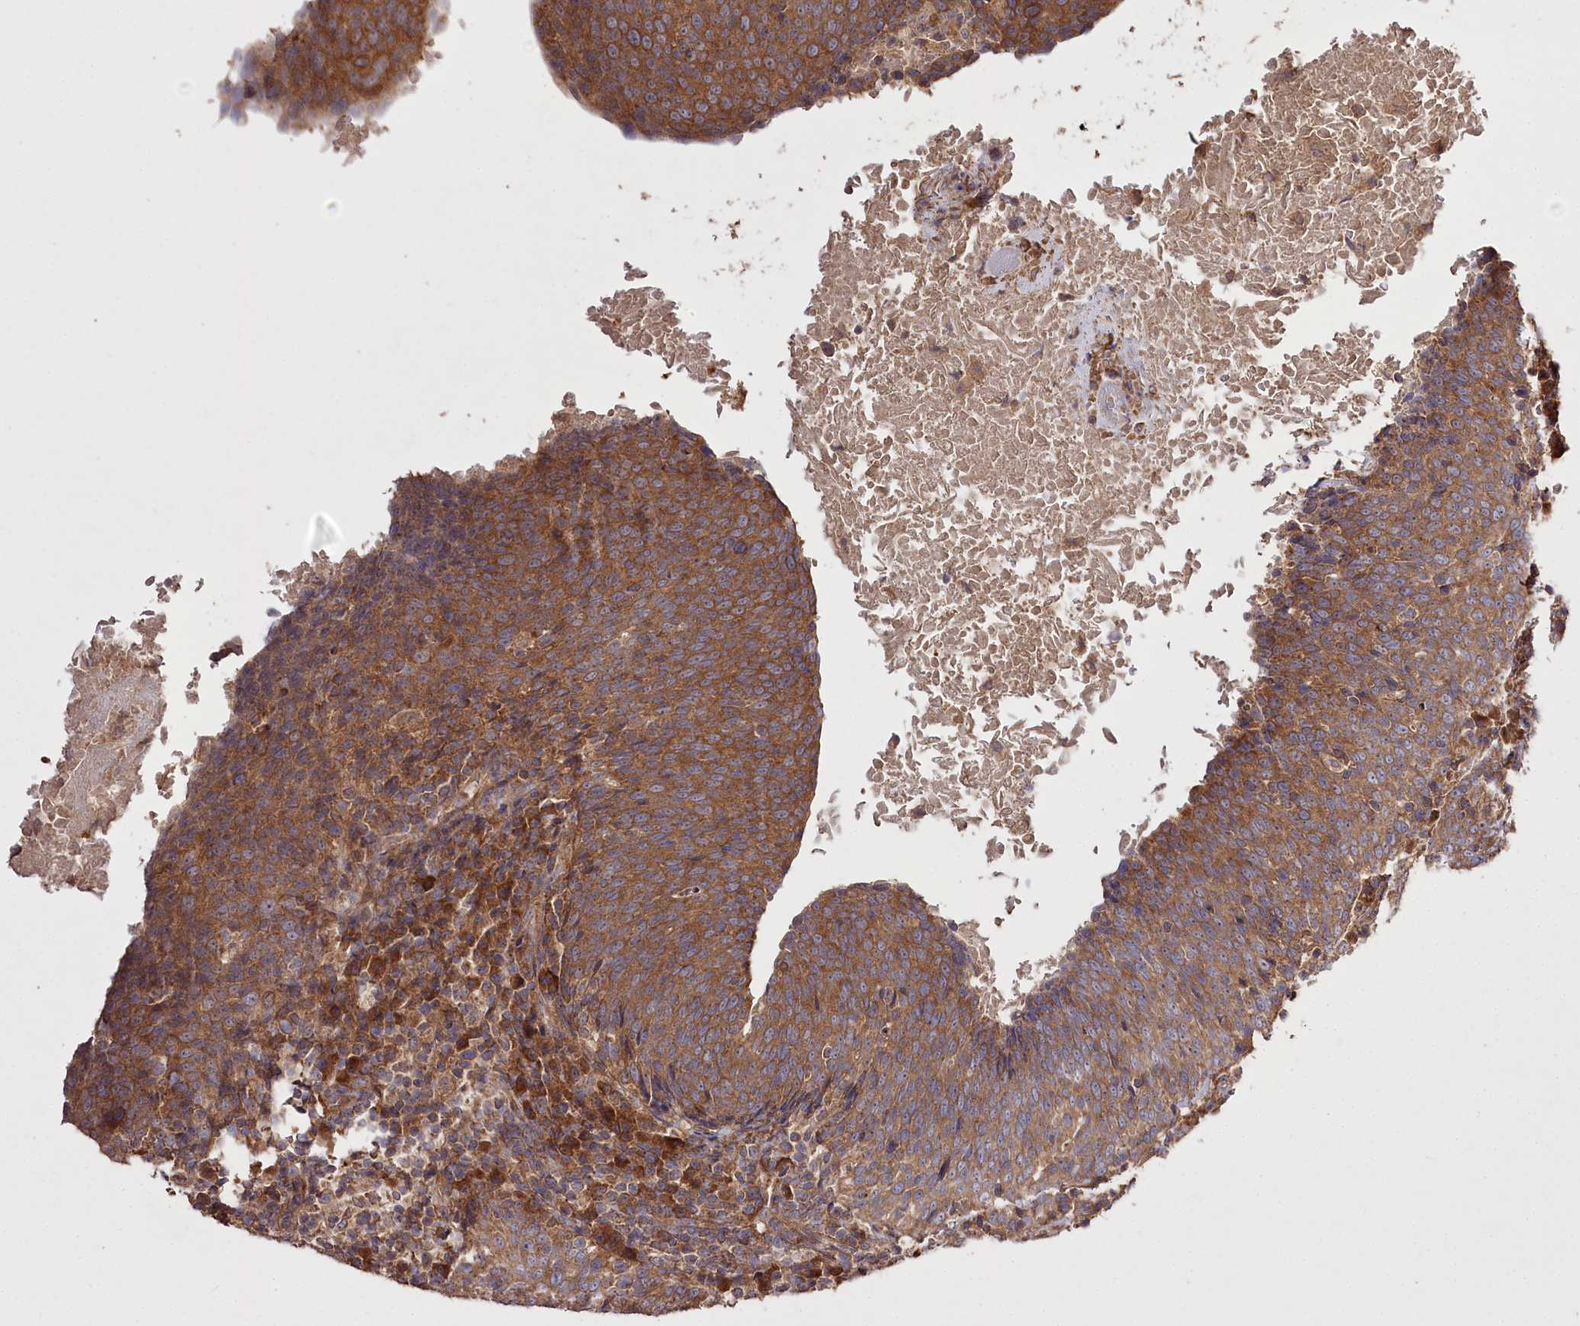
{"staining": {"intensity": "strong", "quantity": ">75%", "location": "cytoplasmic/membranous"}, "tissue": "head and neck cancer", "cell_type": "Tumor cells", "image_type": "cancer", "snomed": [{"axis": "morphology", "description": "Squamous cell carcinoma, NOS"}, {"axis": "morphology", "description": "Squamous cell carcinoma, metastatic, NOS"}, {"axis": "topography", "description": "Lymph node"}, {"axis": "topography", "description": "Head-Neck"}], "caption": "Protein analysis of head and neck cancer (metastatic squamous cell carcinoma) tissue displays strong cytoplasmic/membranous positivity in approximately >75% of tumor cells.", "gene": "PRSS53", "patient": {"sex": "male", "age": 62}}